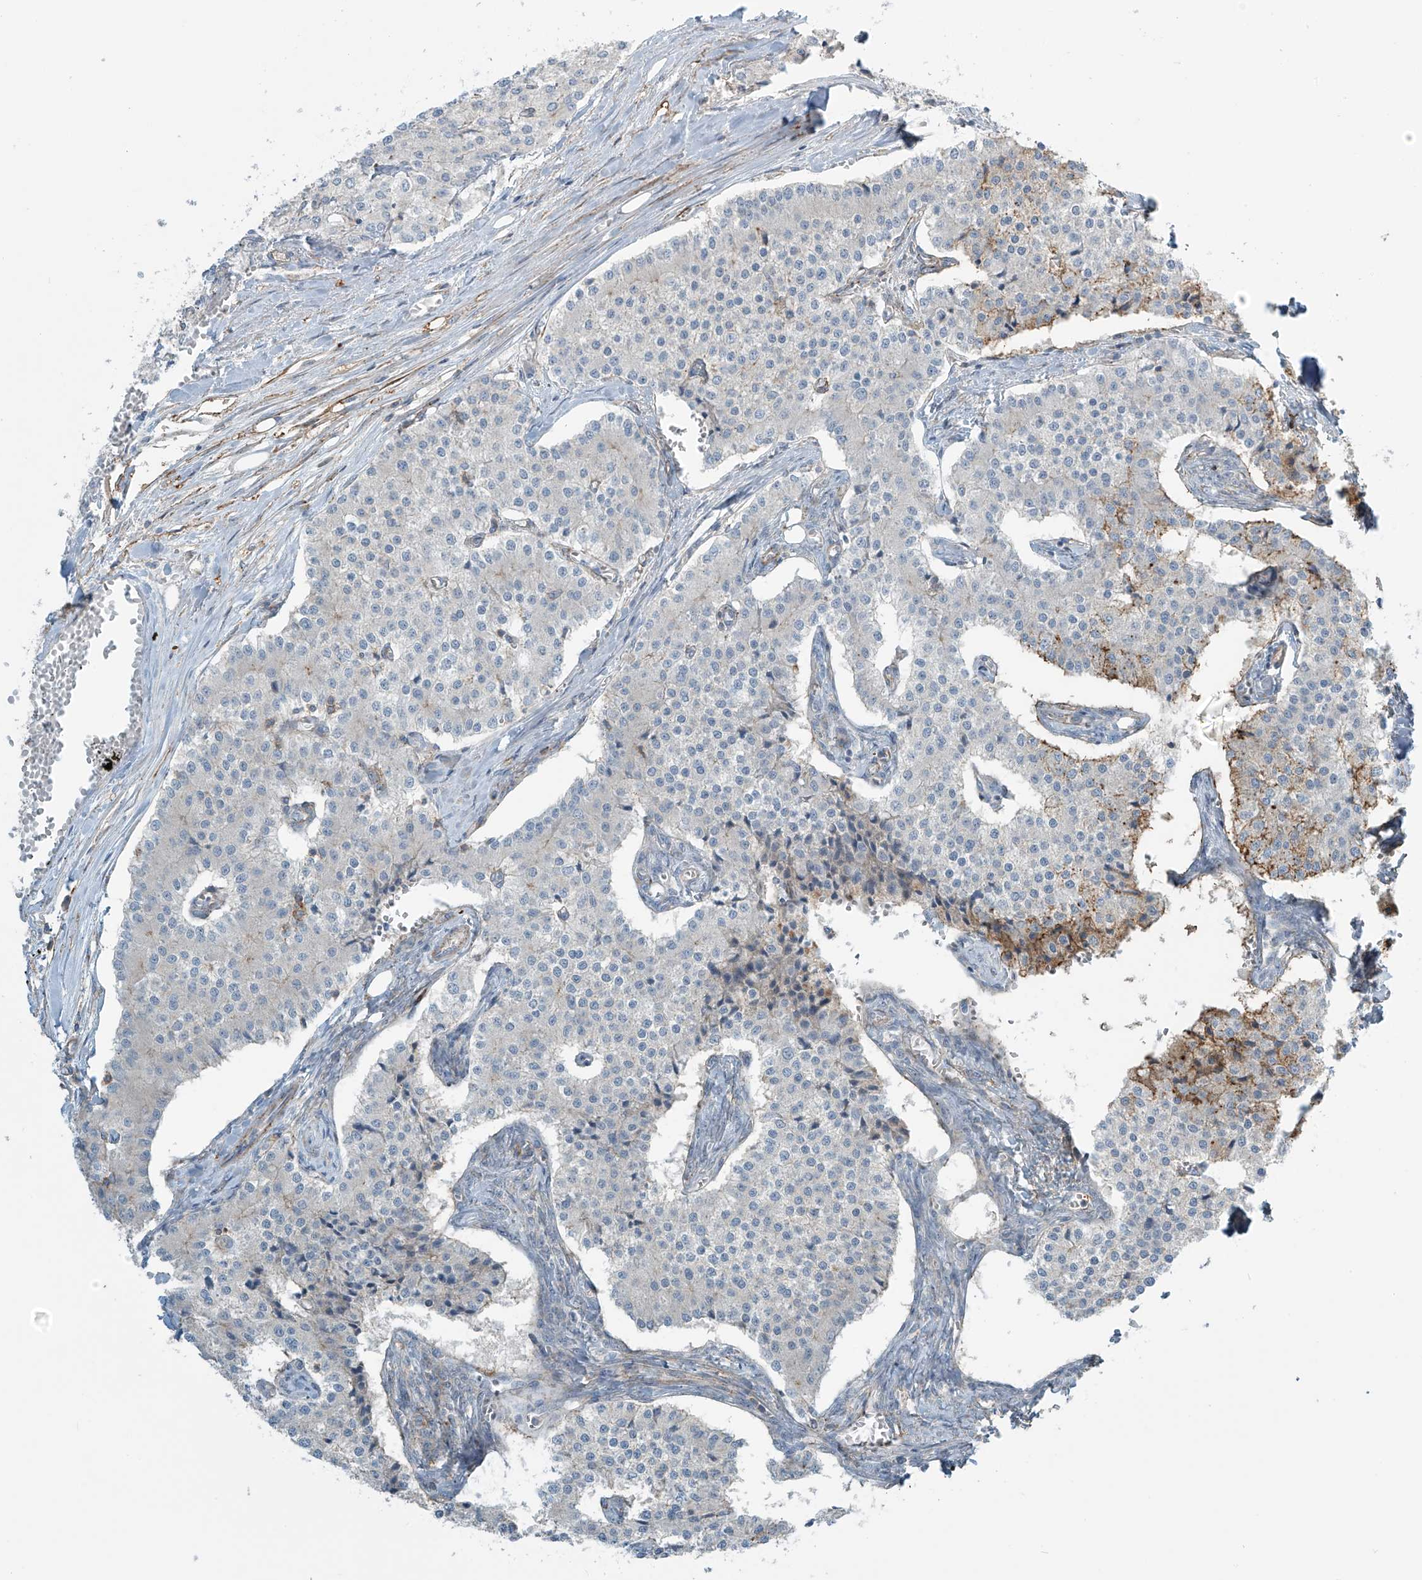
{"staining": {"intensity": "negative", "quantity": "none", "location": "none"}, "tissue": "carcinoid", "cell_type": "Tumor cells", "image_type": "cancer", "snomed": [{"axis": "morphology", "description": "Carcinoid, malignant, NOS"}, {"axis": "topography", "description": "Colon"}], "caption": "Immunohistochemistry image of neoplastic tissue: malignant carcinoid stained with DAB shows no significant protein staining in tumor cells. (DAB (3,3'-diaminobenzidine) immunohistochemistry (IHC) visualized using brightfield microscopy, high magnification).", "gene": "SLC9A2", "patient": {"sex": "female", "age": 52}}